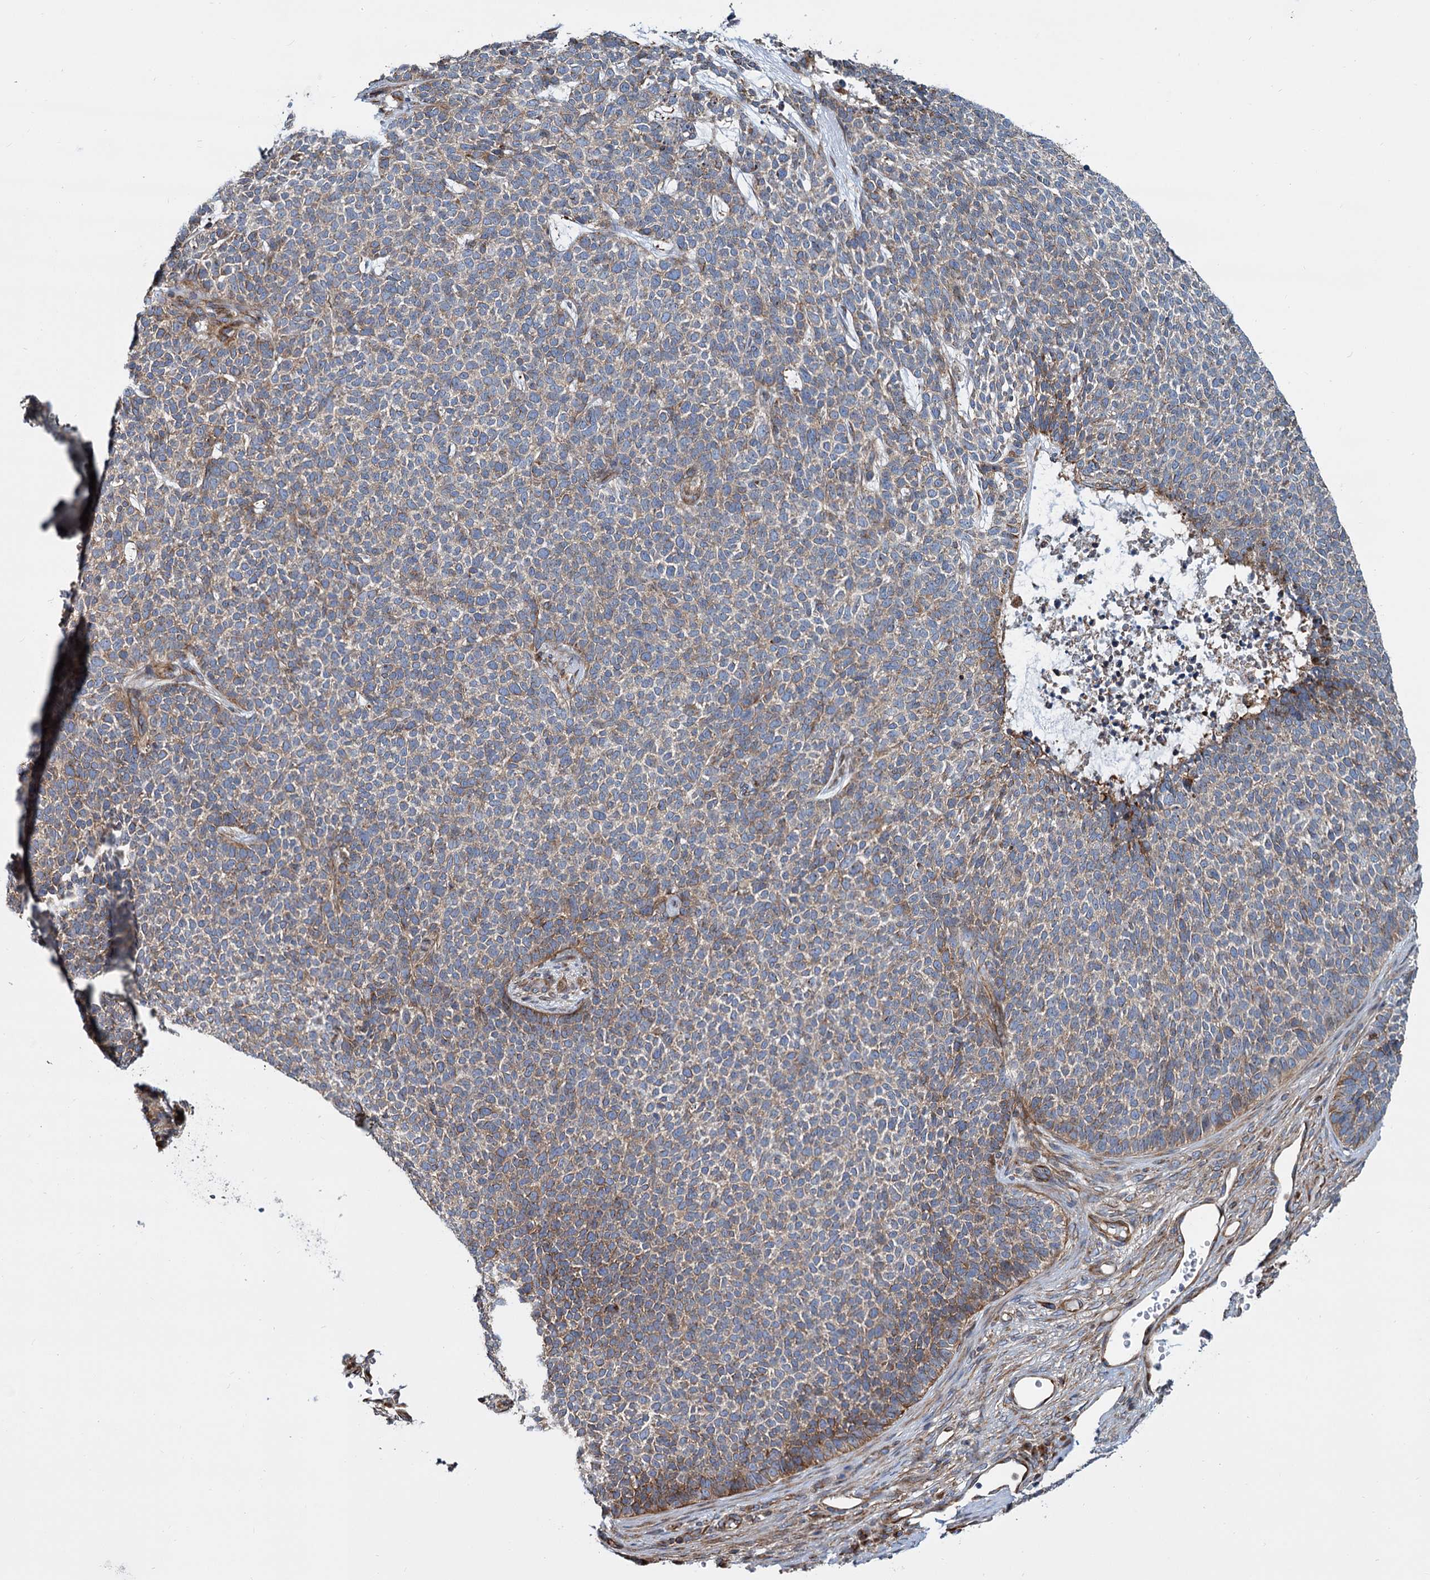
{"staining": {"intensity": "moderate", "quantity": "25%-75%", "location": "cytoplasmic/membranous"}, "tissue": "skin cancer", "cell_type": "Tumor cells", "image_type": "cancer", "snomed": [{"axis": "morphology", "description": "Basal cell carcinoma"}, {"axis": "topography", "description": "Skin"}], "caption": "Protein expression analysis of human skin basal cell carcinoma reveals moderate cytoplasmic/membranous staining in about 25%-75% of tumor cells.", "gene": "PSEN1", "patient": {"sex": "female", "age": 84}}